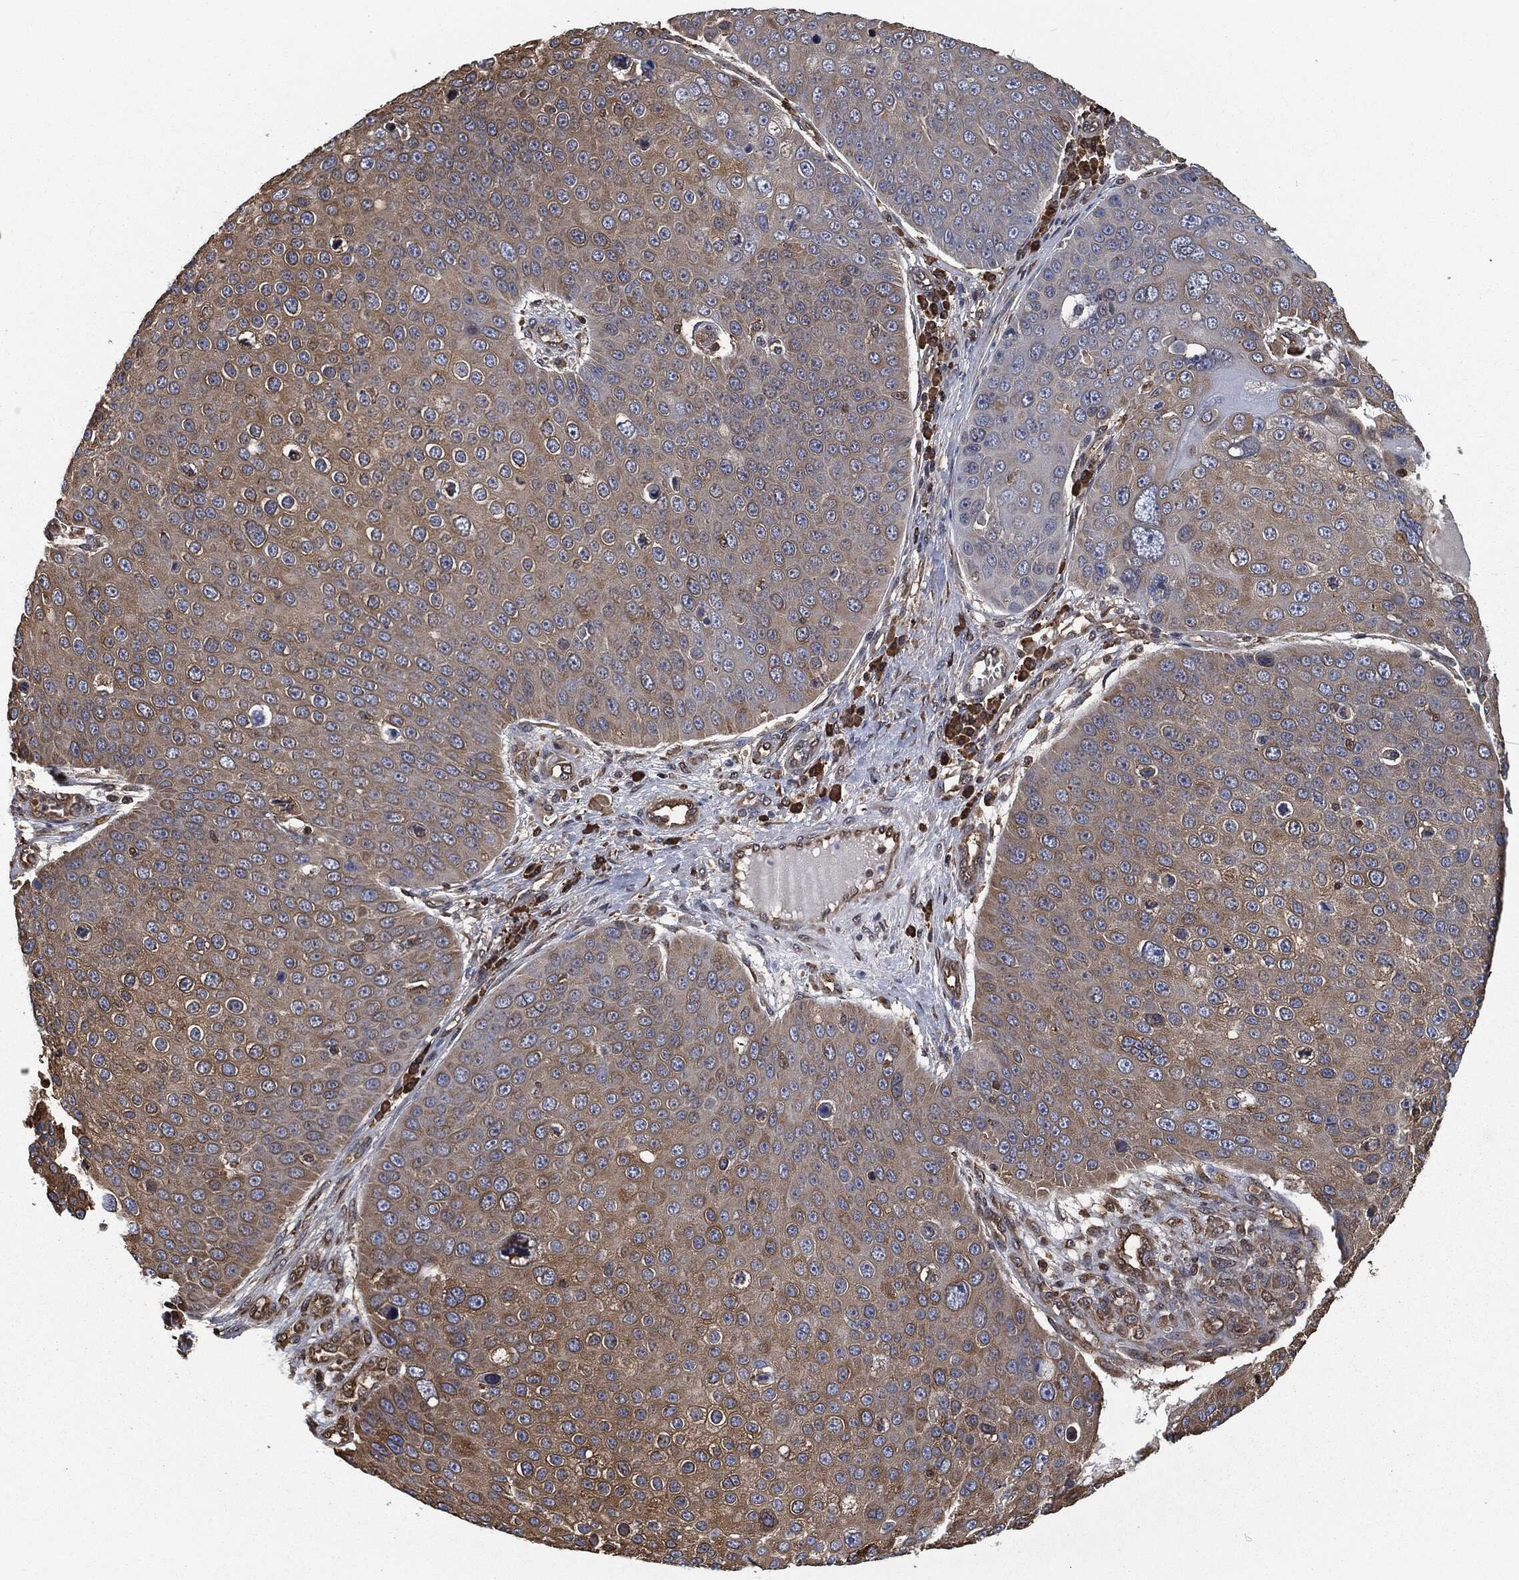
{"staining": {"intensity": "moderate", "quantity": "25%-75%", "location": "cytoplasmic/membranous"}, "tissue": "skin cancer", "cell_type": "Tumor cells", "image_type": "cancer", "snomed": [{"axis": "morphology", "description": "Squamous cell carcinoma, NOS"}, {"axis": "topography", "description": "Skin"}], "caption": "This photomicrograph displays immunohistochemistry (IHC) staining of skin squamous cell carcinoma, with medium moderate cytoplasmic/membranous positivity in about 25%-75% of tumor cells.", "gene": "PRDX4", "patient": {"sex": "male", "age": 71}}